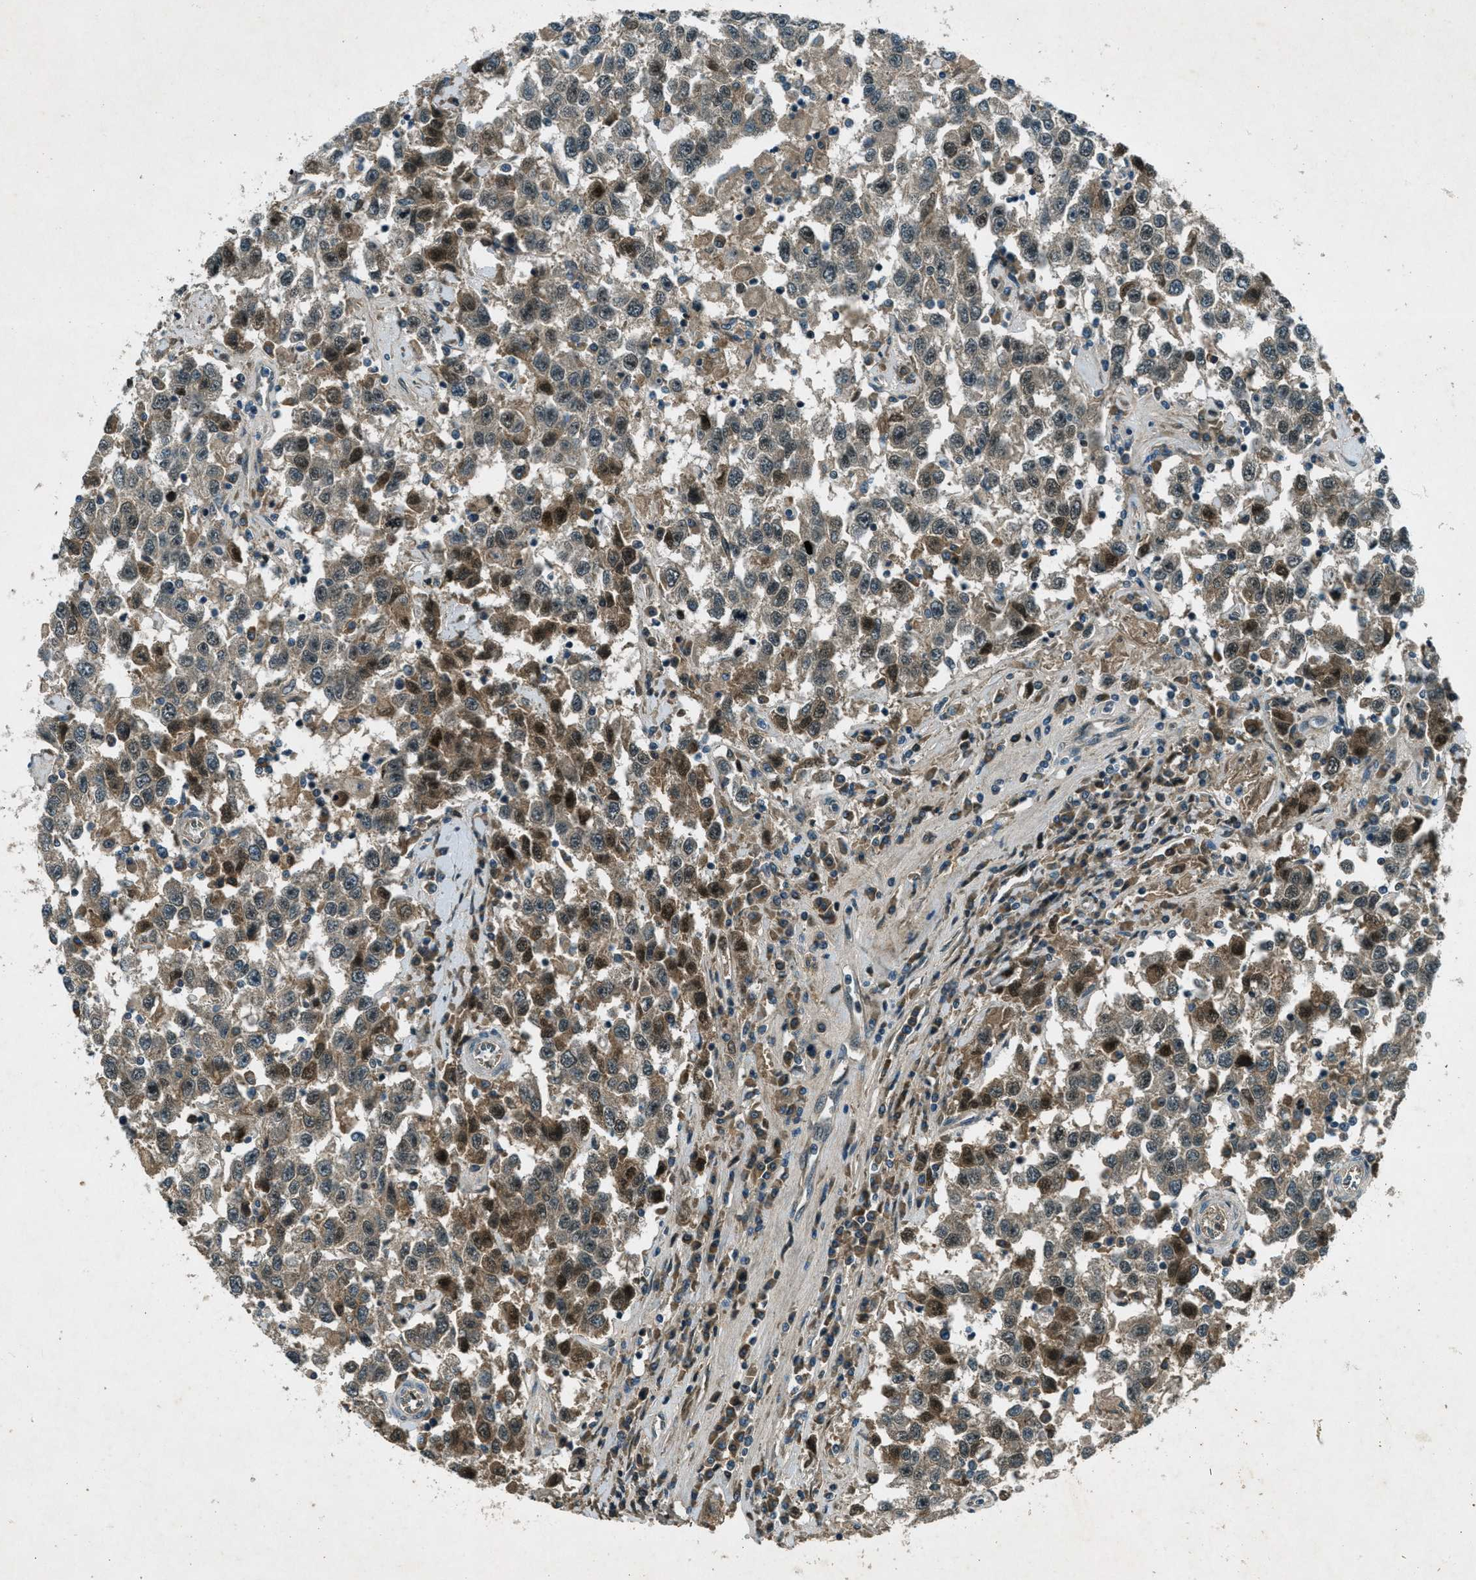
{"staining": {"intensity": "weak", "quantity": ">75%", "location": "cytoplasmic/membranous"}, "tissue": "testis cancer", "cell_type": "Tumor cells", "image_type": "cancer", "snomed": [{"axis": "morphology", "description": "Seminoma, NOS"}, {"axis": "topography", "description": "Testis"}], "caption": "The immunohistochemical stain shows weak cytoplasmic/membranous positivity in tumor cells of testis cancer (seminoma) tissue.", "gene": "STK11", "patient": {"sex": "male", "age": 41}}